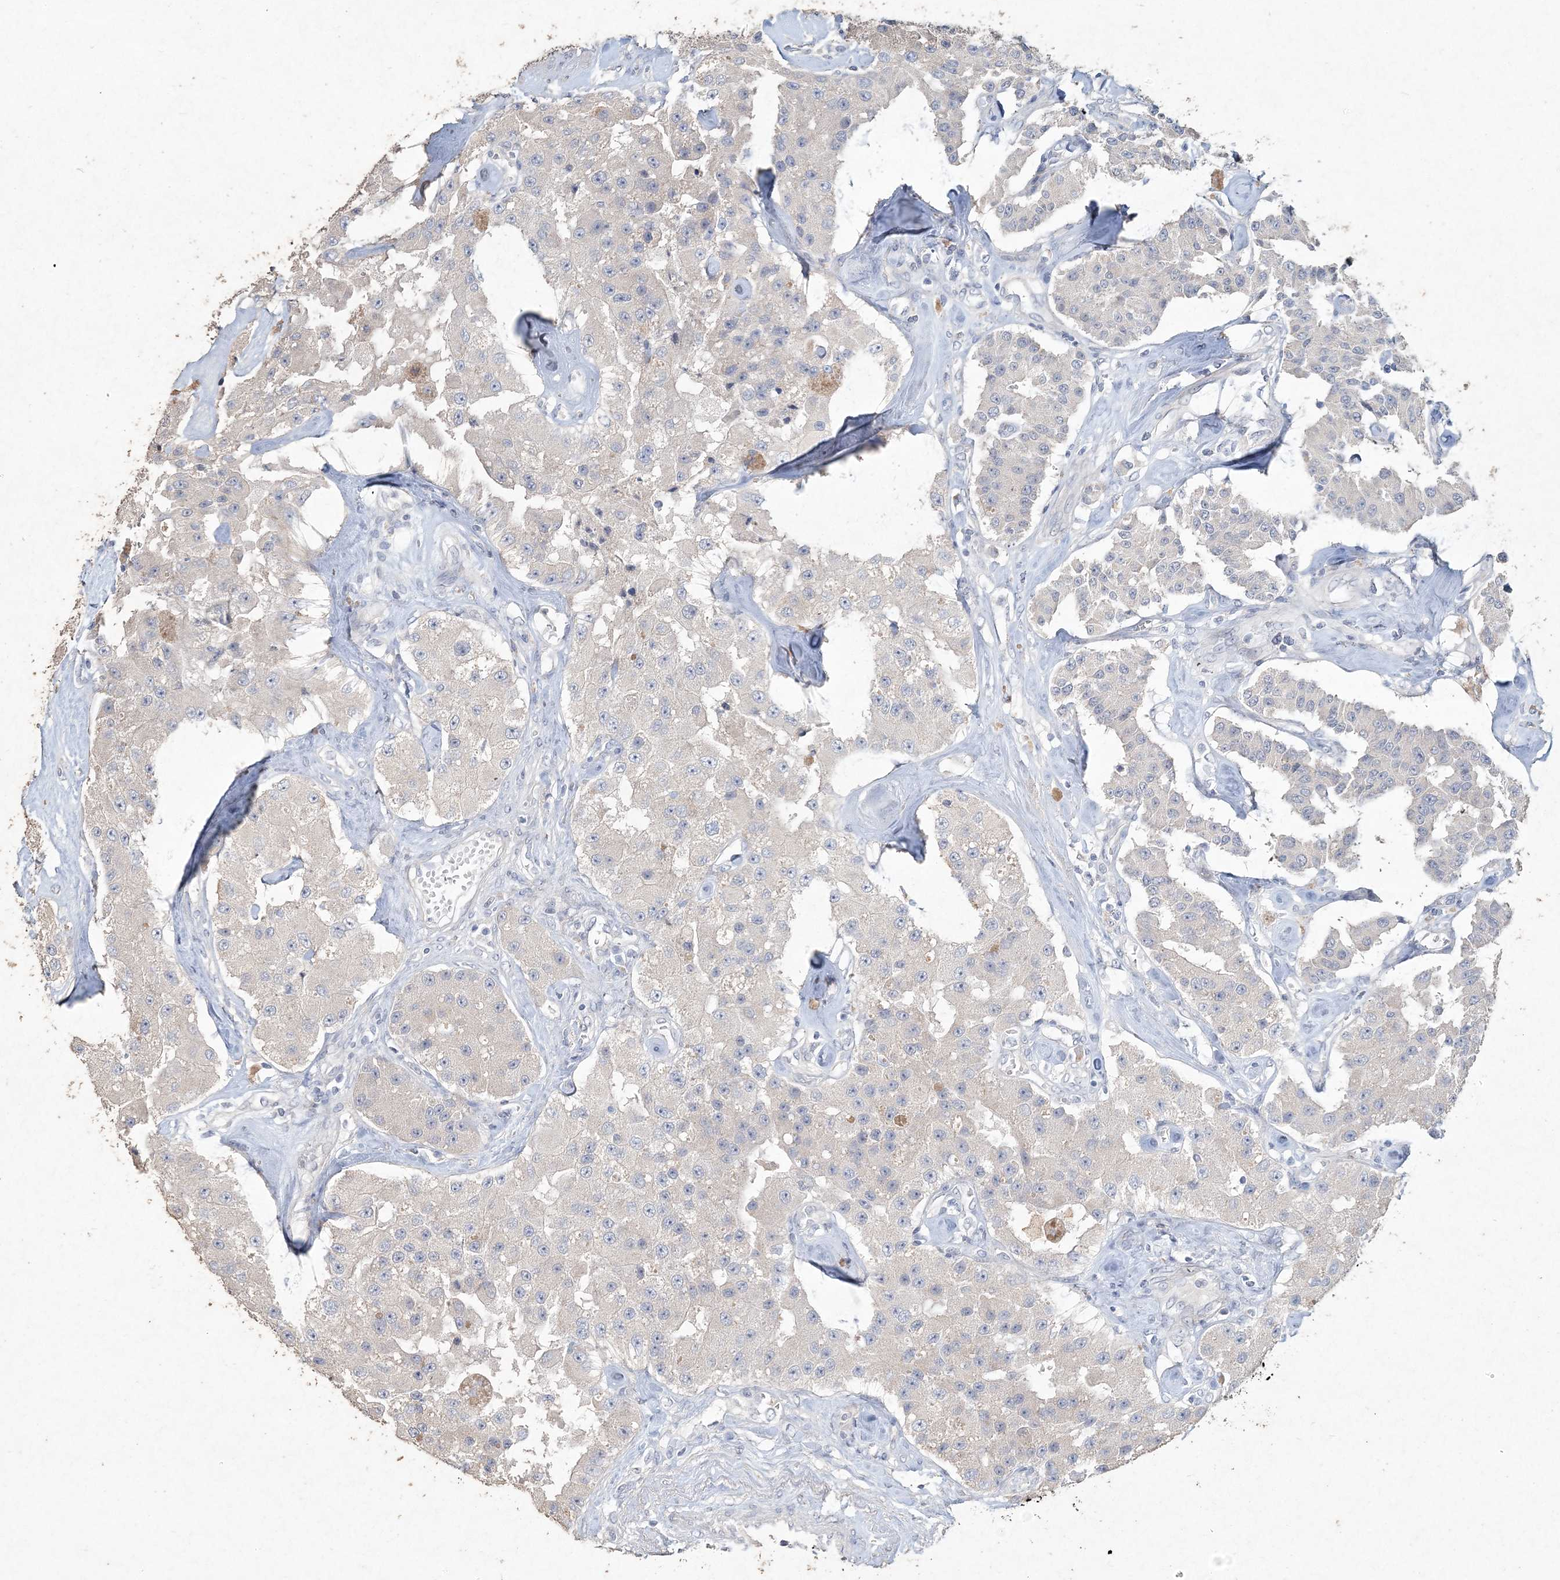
{"staining": {"intensity": "moderate", "quantity": "<25%", "location": "cytoplasmic/membranous"}, "tissue": "carcinoid", "cell_type": "Tumor cells", "image_type": "cancer", "snomed": [{"axis": "morphology", "description": "Carcinoid, malignant, NOS"}, {"axis": "topography", "description": "Pancreas"}], "caption": "Immunohistochemistry staining of carcinoid, which demonstrates low levels of moderate cytoplasmic/membranous expression in about <25% of tumor cells indicating moderate cytoplasmic/membranous protein positivity. The staining was performed using DAB (3,3'-diaminobenzidine) (brown) for protein detection and nuclei were counterstained in hematoxylin (blue).", "gene": "DNAH5", "patient": {"sex": "male", "age": 41}}